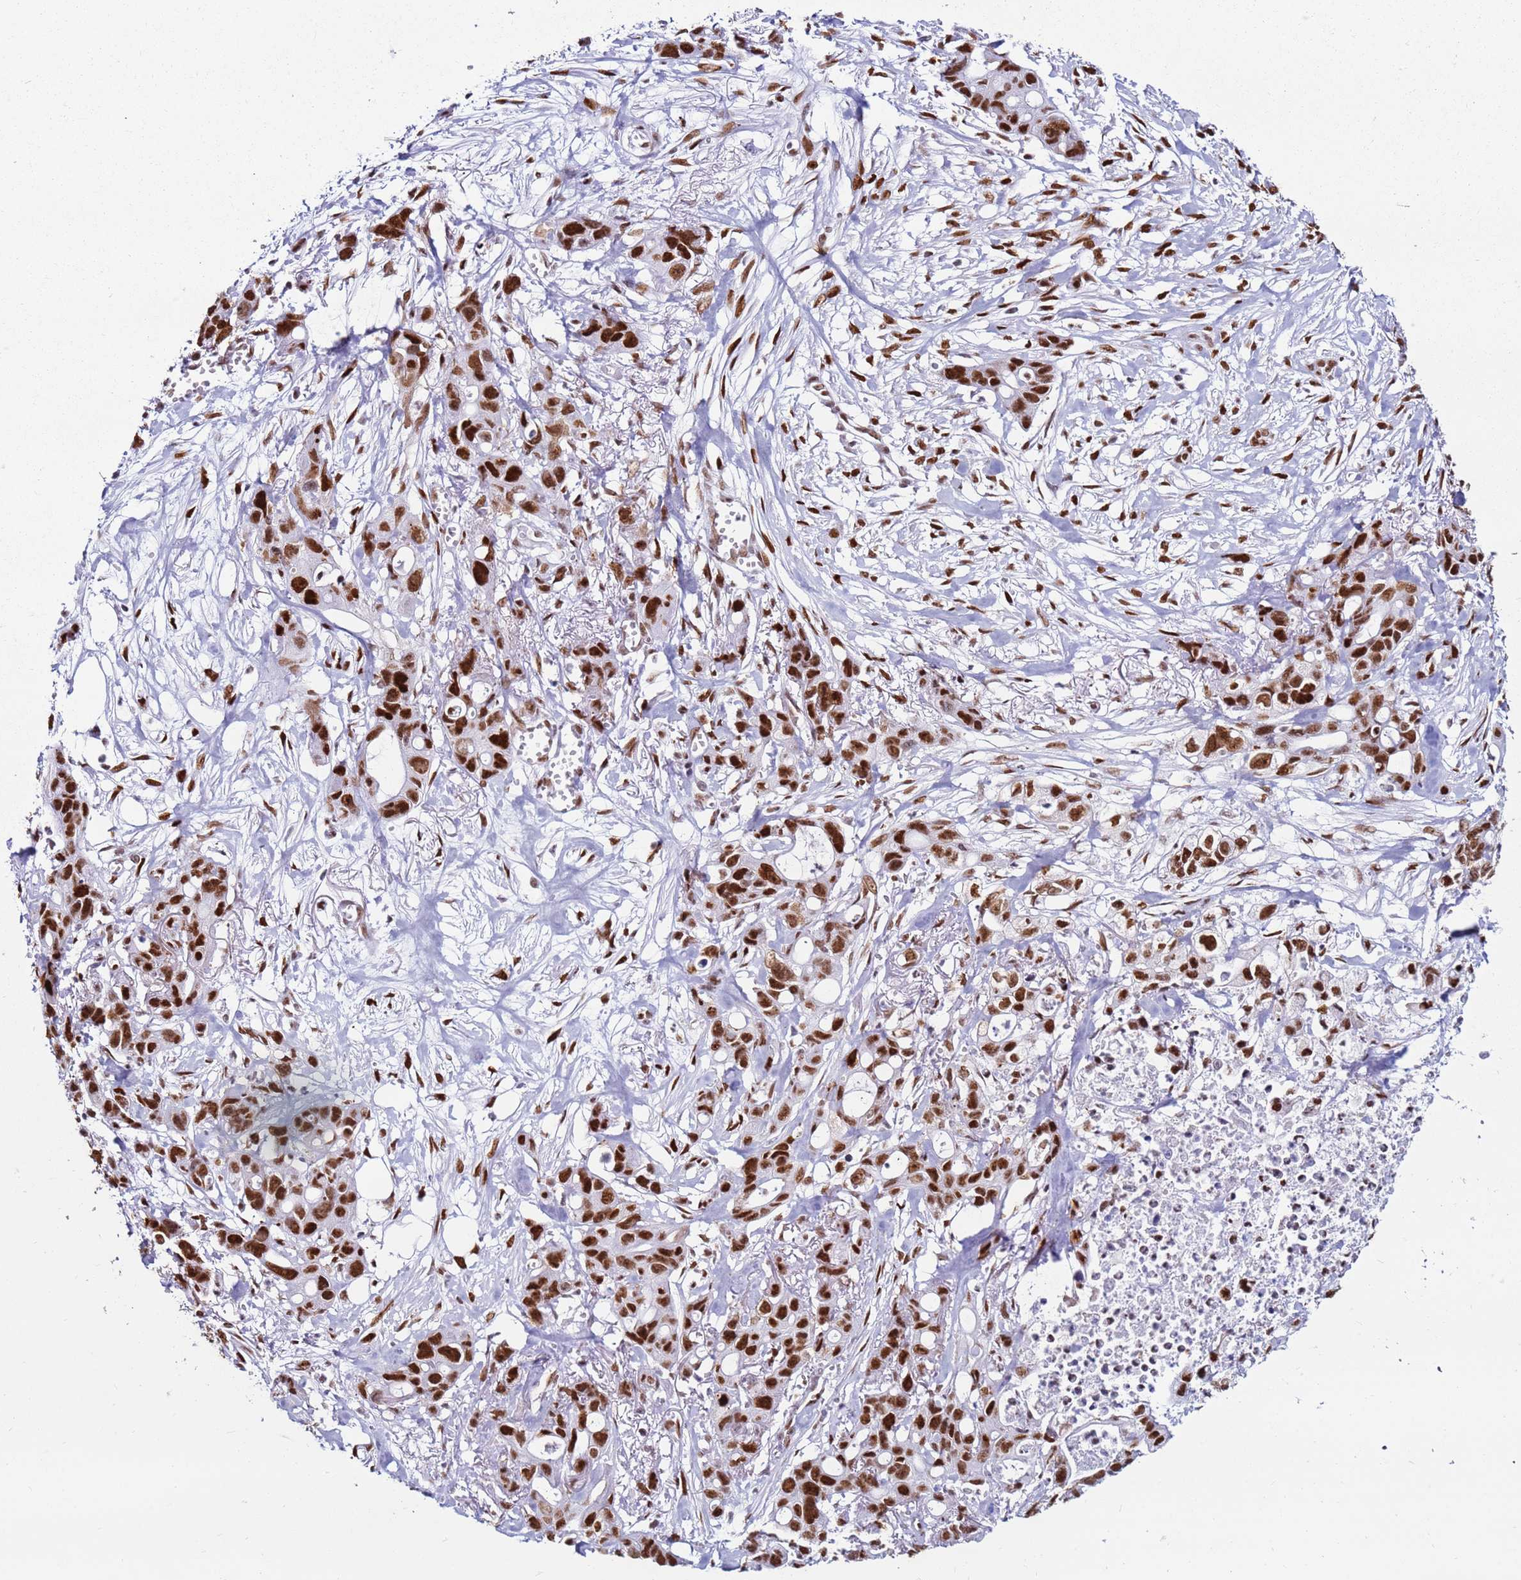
{"staining": {"intensity": "strong", "quantity": ">75%", "location": "nuclear"}, "tissue": "ovarian cancer", "cell_type": "Tumor cells", "image_type": "cancer", "snomed": [{"axis": "morphology", "description": "Cystadenocarcinoma, mucinous, NOS"}, {"axis": "topography", "description": "Ovary"}], "caption": "Strong nuclear expression for a protein is appreciated in about >75% of tumor cells of ovarian mucinous cystadenocarcinoma using IHC.", "gene": "KPNA4", "patient": {"sex": "female", "age": 70}}